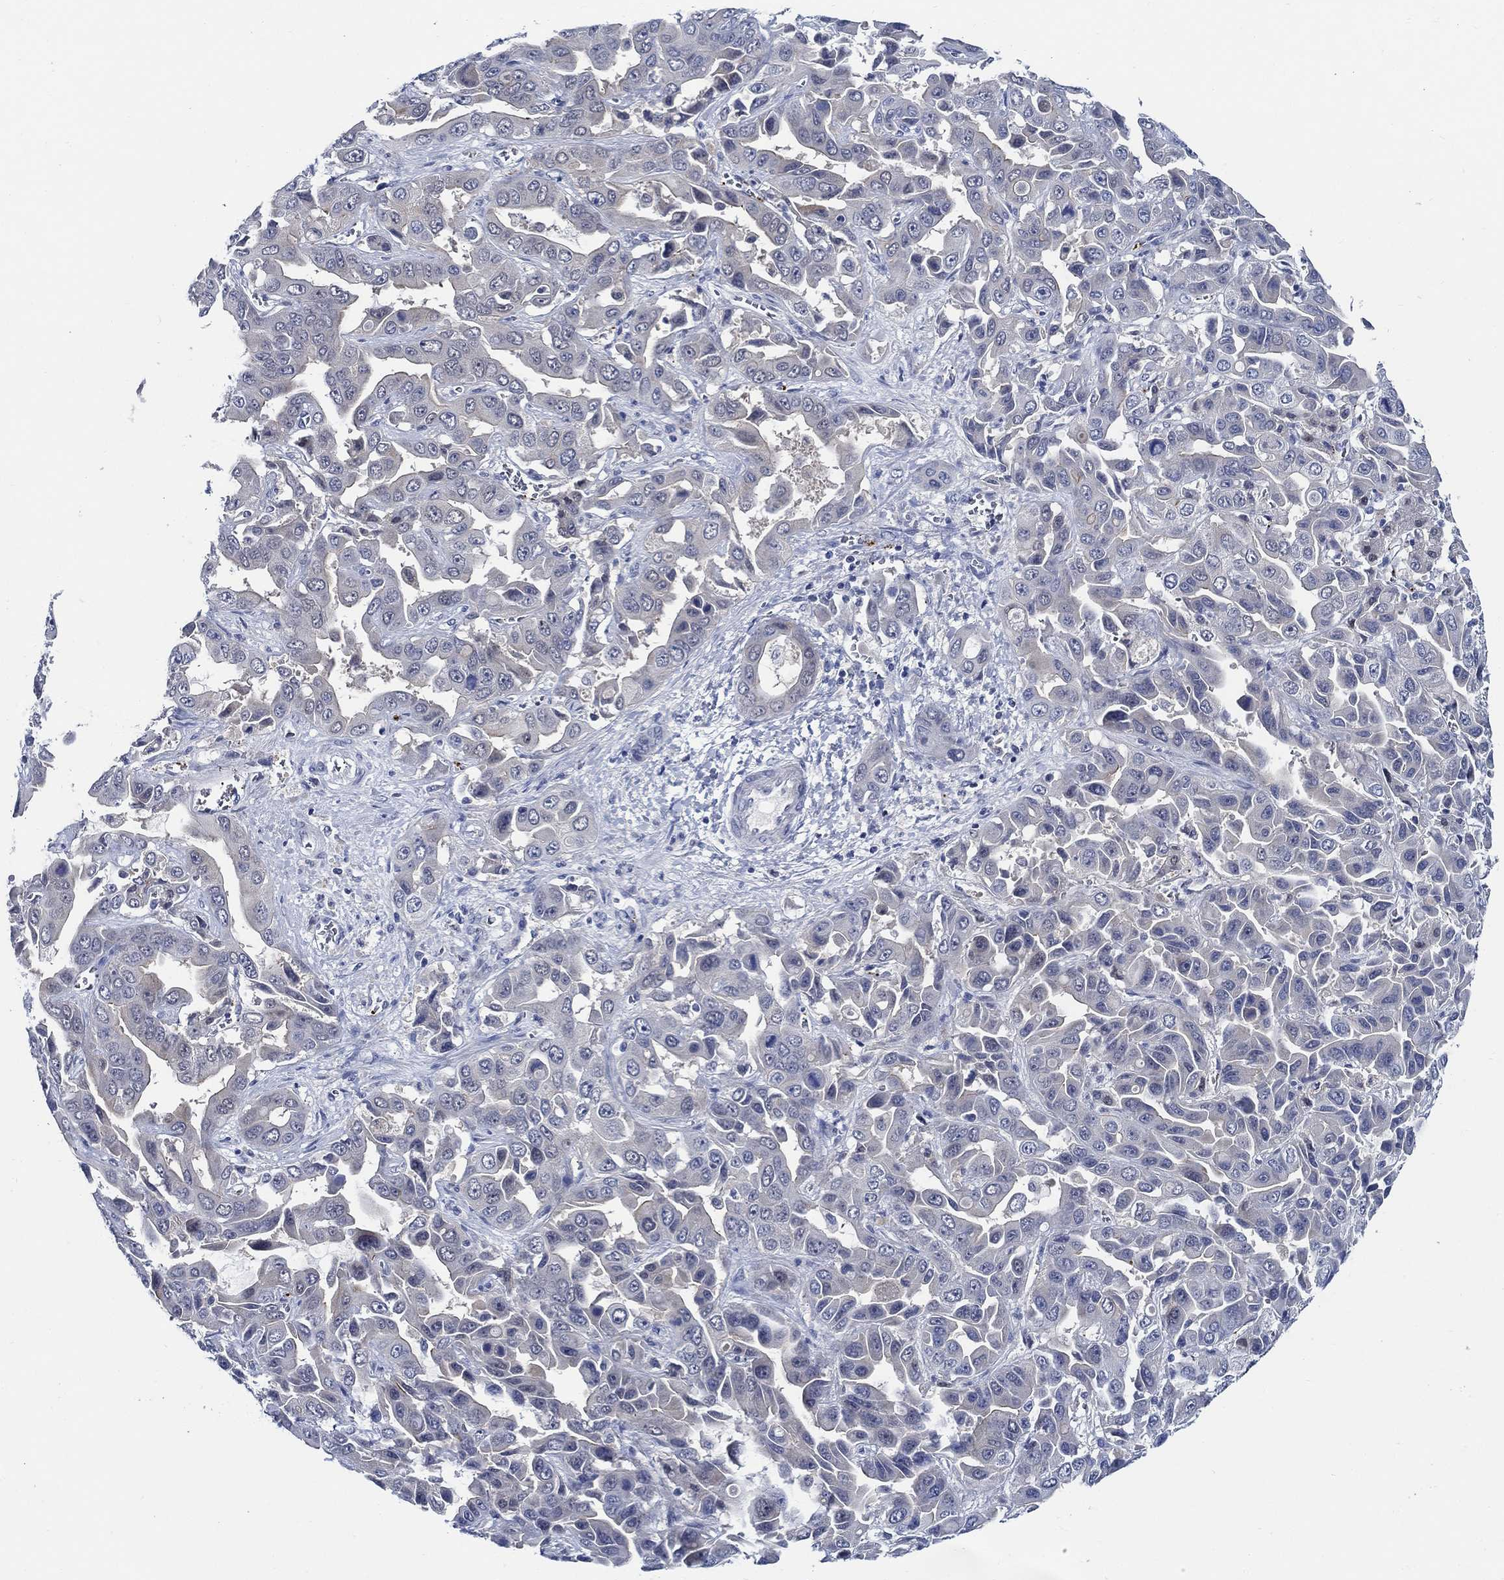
{"staining": {"intensity": "weak", "quantity": "<25%", "location": "cytoplasmic/membranous"}, "tissue": "liver cancer", "cell_type": "Tumor cells", "image_type": "cancer", "snomed": [{"axis": "morphology", "description": "Cholangiocarcinoma"}, {"axis": "topography", "description": "Liver"}], "caption": "Tumor cells show no significant positivity in liver cancer (cholangiocarcinoma).", "gene": "ALOX12", "patient": {"sex": "female", "age": 52}}